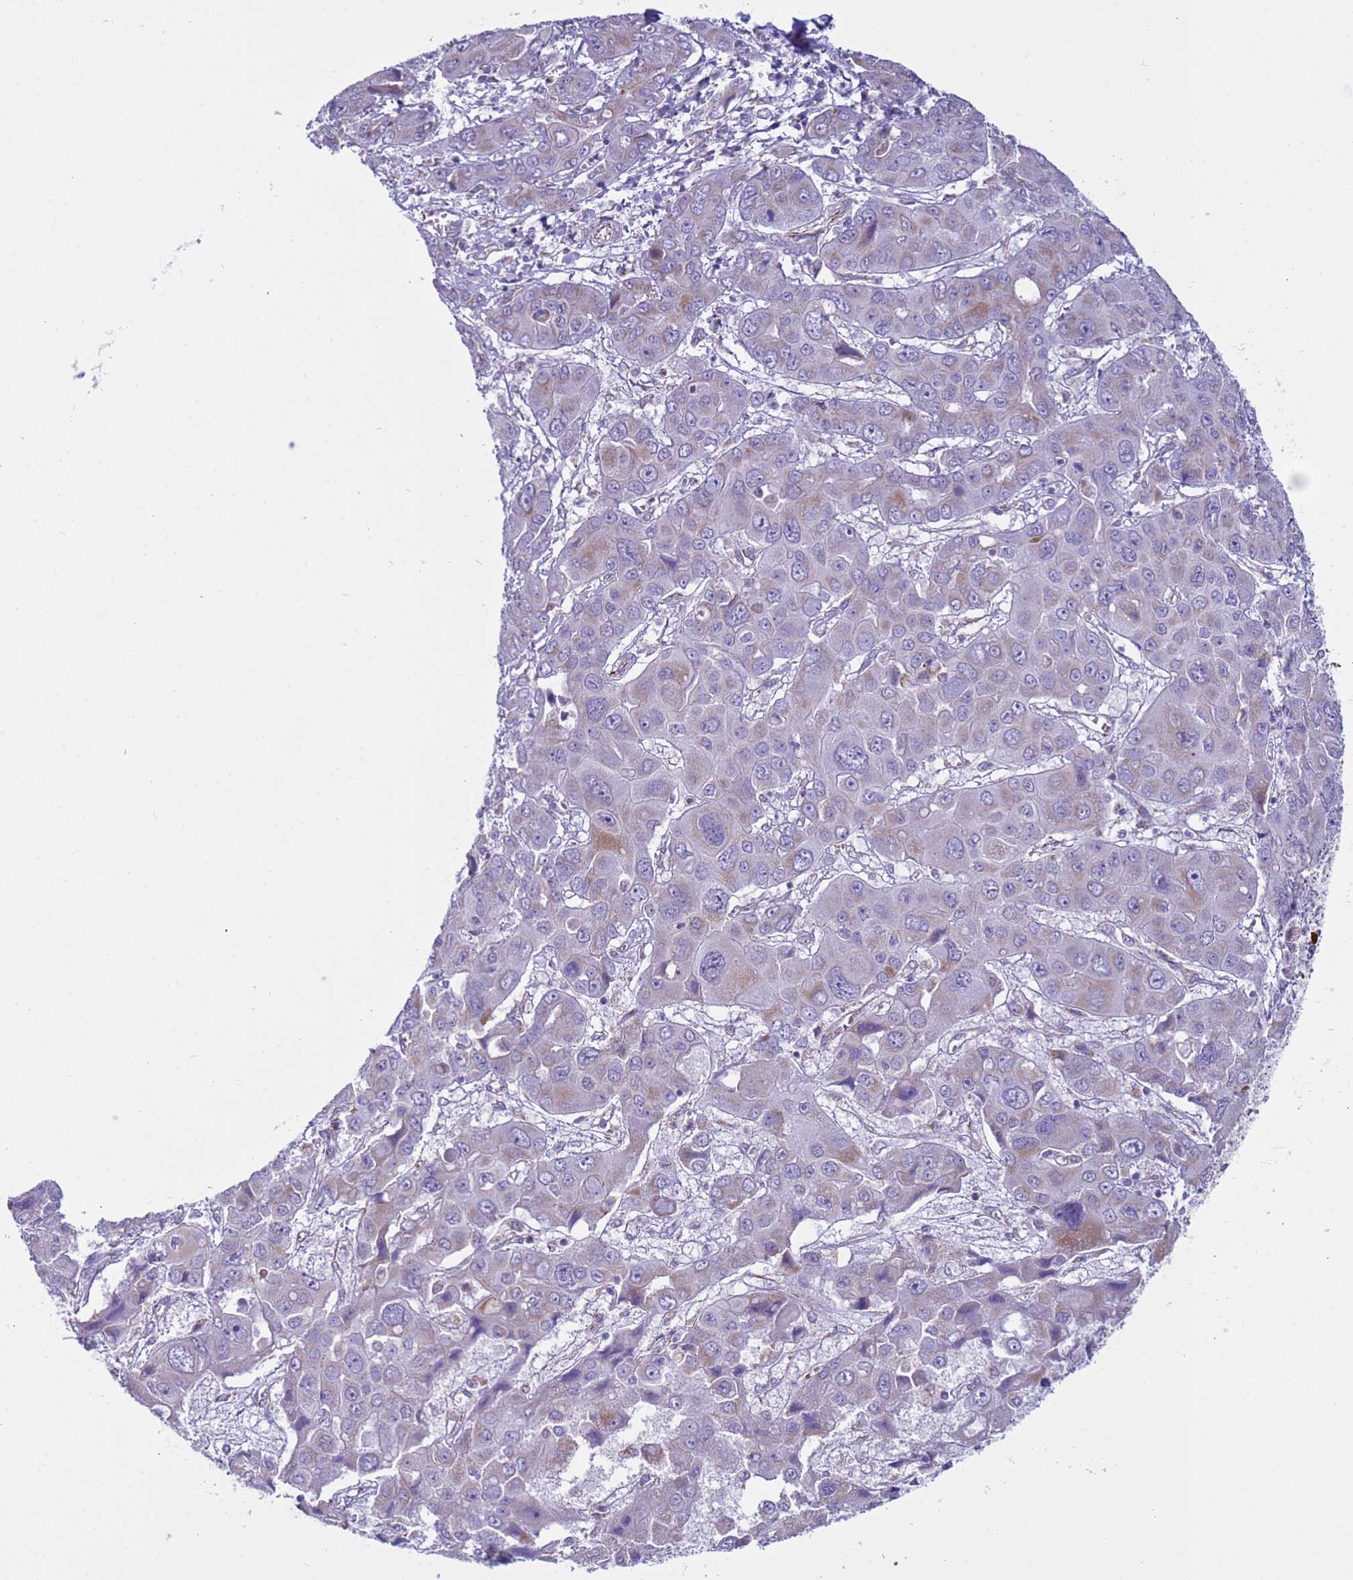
{"staining": {"intensity": "weak", "quantity": "<25%", "location": "cytoplasmic/membranous"}, "tissue": "liver cancer", "cell_type": "Tumor cells", "image_type": "cancer", "snomed": [{"axis": "morphology", "description": "Cholangiocarcinoma"}, {"axis": "topography", "description": "Liver"}], "caption": "High power microscopy micrograph of an immunohistochemistry (IHC) micrograph of liver cancer (cholangiocarcinoma), revealing no significant positivity in tumor cells.", "gene": "NCALD", "patient": {"sex": "male", "age": 67}}